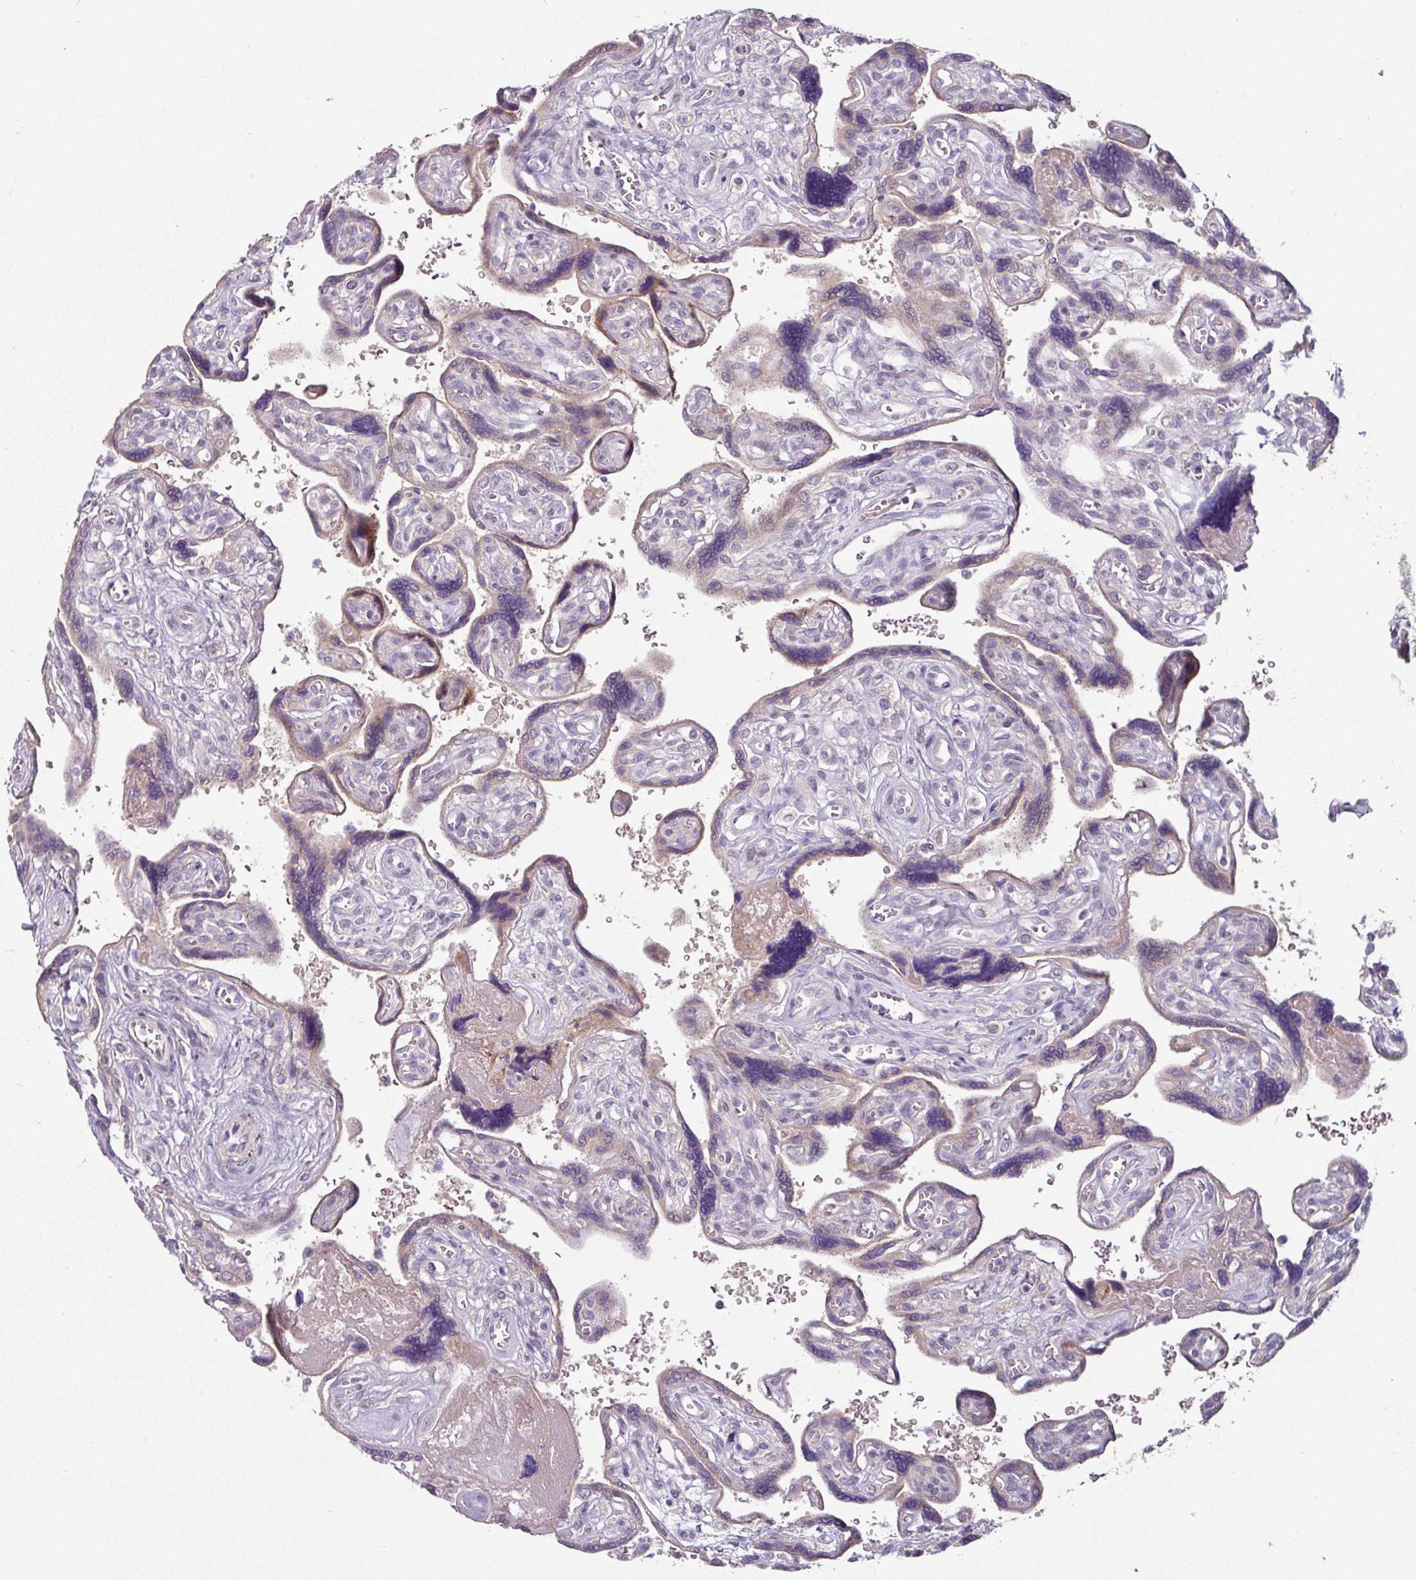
{"staining": {"intensity": "weak", "quantity": ">75%", "location": "cytoplasmic/membranous"}, "tissue": "placenta", "cell_type": "Decidual cells", "image_type": "normal", "snomed": [{"axis": "morphology", "description": "Normal tissue, NOS"}, {"axis": "topography", "description": "Placenta"}], "caption": "The histopathology image exhibits staining of unremarkable placenta, revealing weak cytoplasmic/membranous protein staining (brown color) within decidual cells. (IHC, brightfield microscopy, high magnification).", "gene": "MTMR14", "patient": {"sex": "female", "age": 39}}